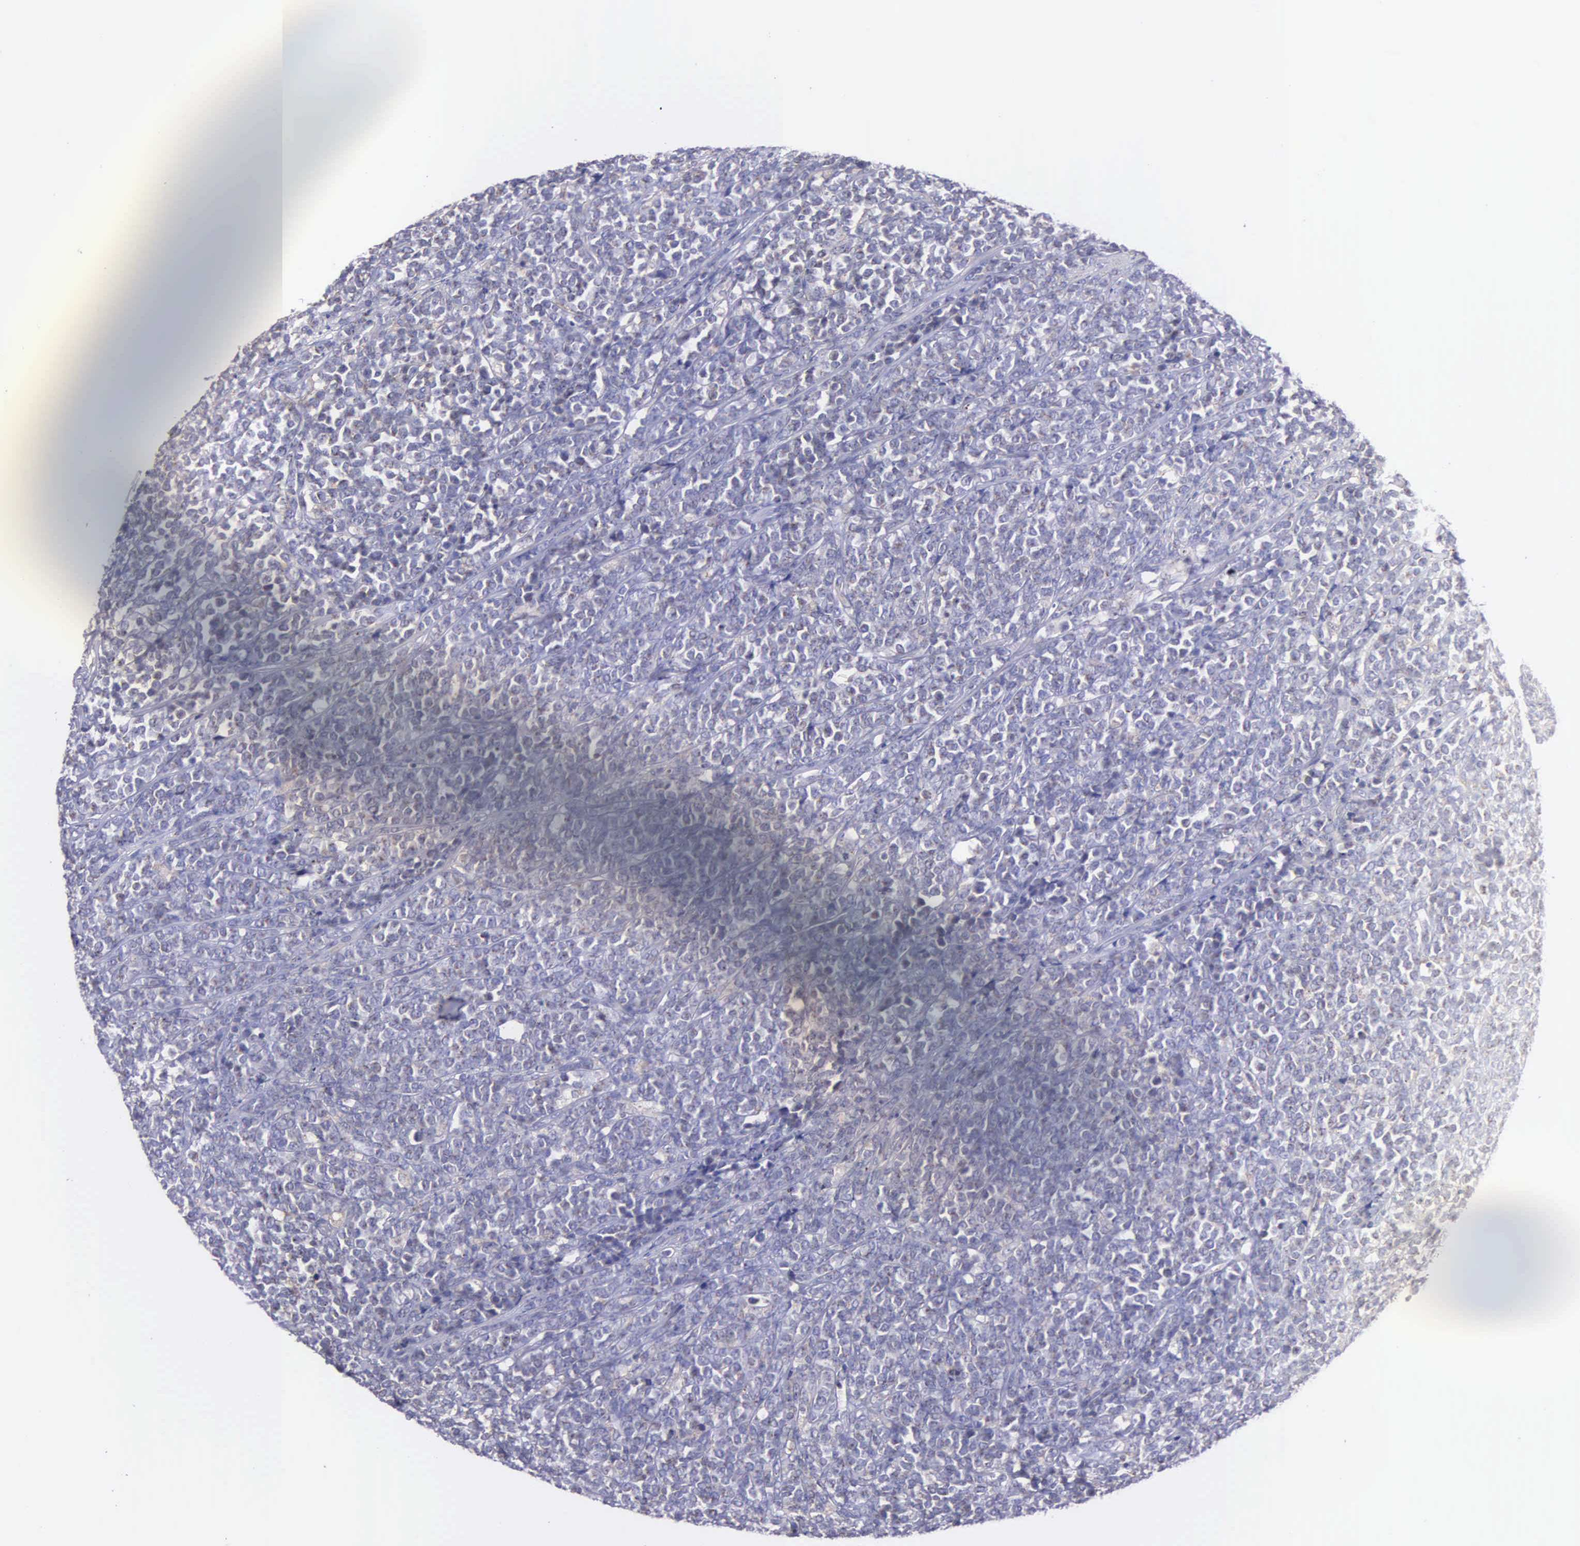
{"staining": {"intensity": "negative", "quantity": "none", "location": "none"}, "tissue": "lymphoma", "cell_type": "Tumor cells", "image_type": "cancer", "snomed": [{"axis": "morphology", "description": "Malignant lymphoma, non-Hodgkin's type, High grade"}, {"axis": "topography", "description": "Small intestine"}, {"axis": "topography", "description": "Colon"}], "caption": "This is a image of immunohistochemistry staining of malignant lymphoma, non-Hodgkin's type (high-grade), which shows no positivity in tumor cells. The staining is performed using DAB (3,3'-diaminobenzidine) brown chromogen with nuclei counter-stained in using hematoxylin.", "gene": "MIA2", "patient": {"sex": "male", "age": 8}}